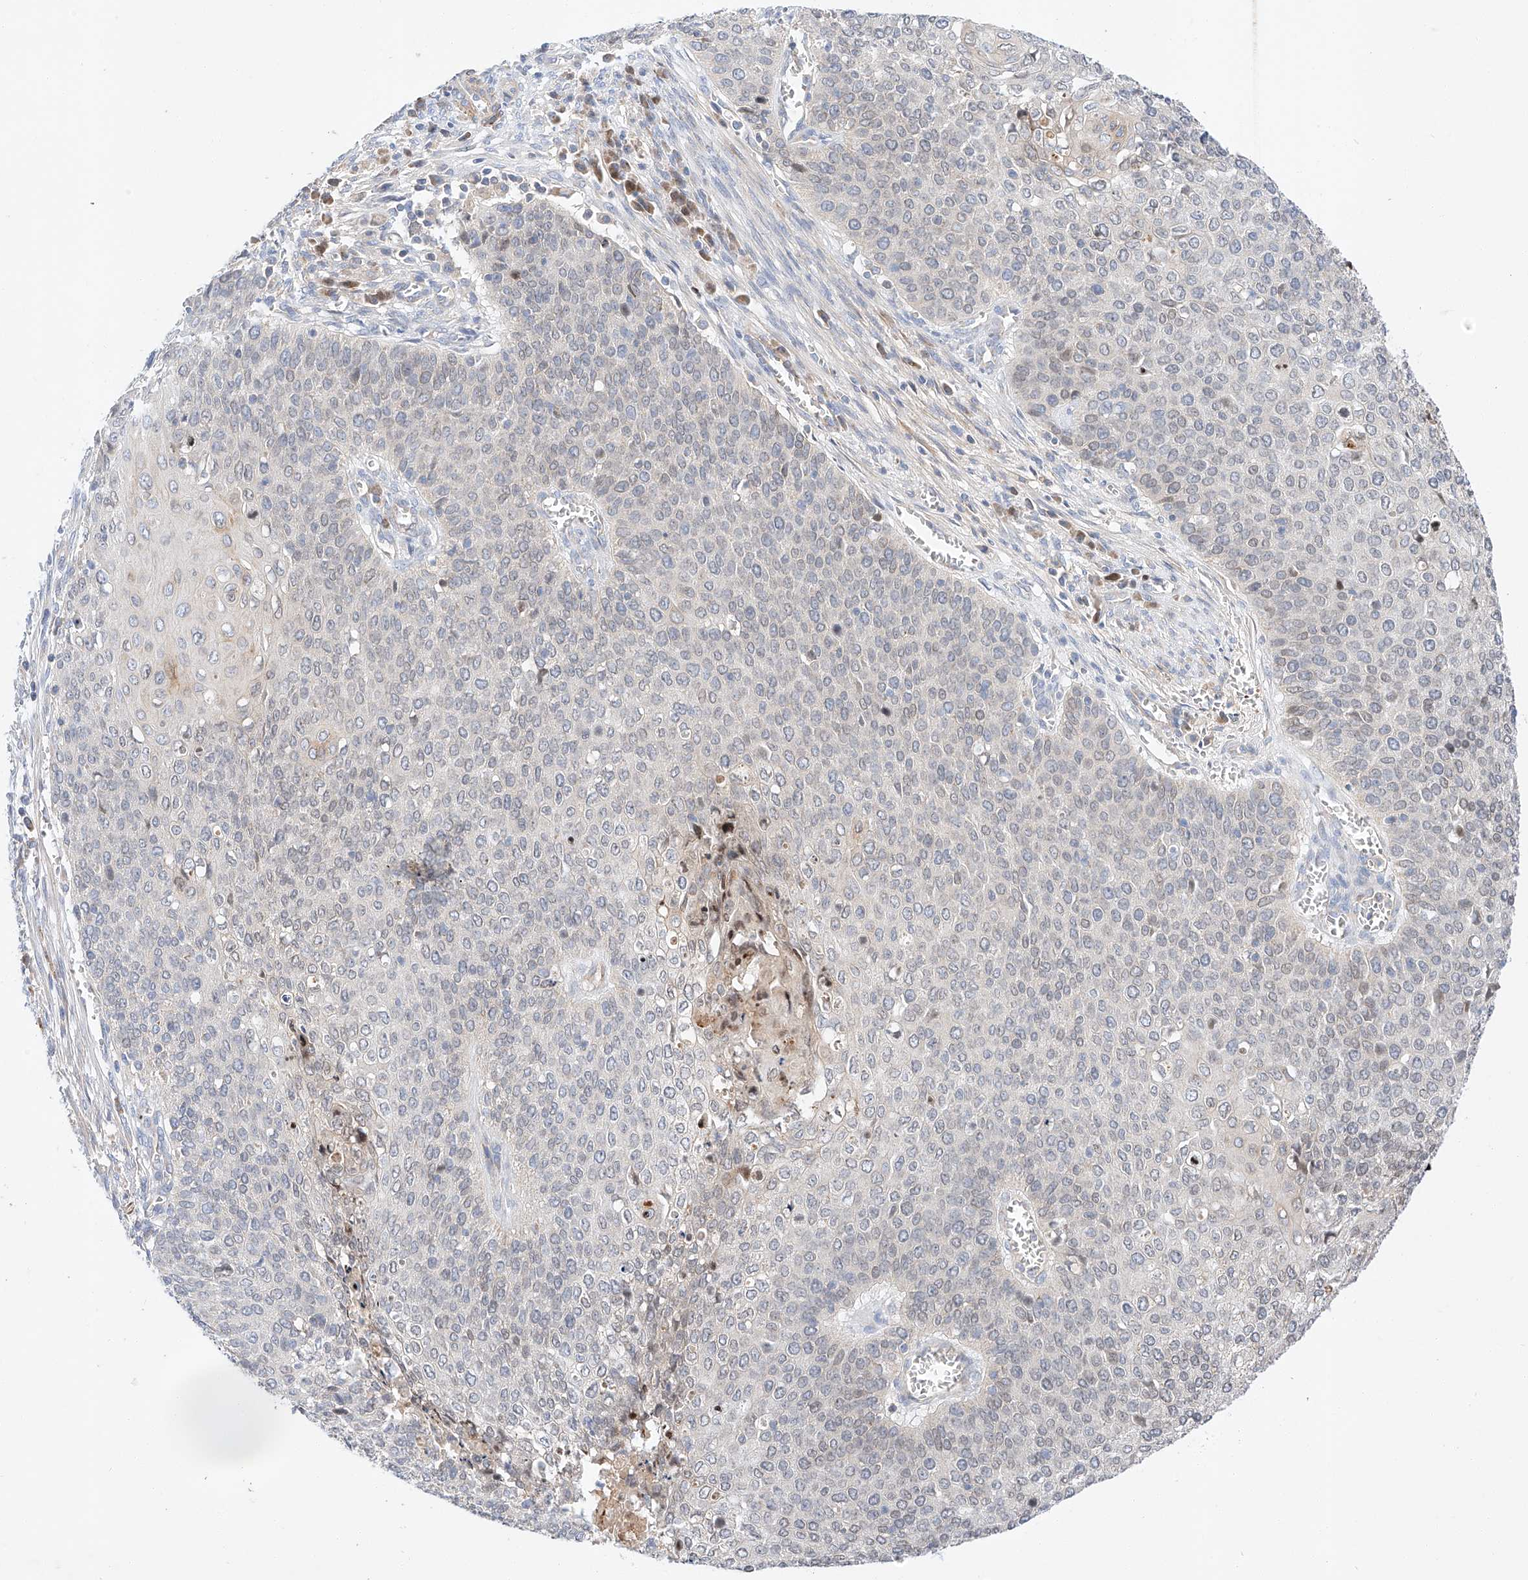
{"staining": {"intensity": "negative", "quantity": "none", "location": "none"}, "tissue": "cervical cancer", "cell_type": "Tumor cells", "image_type": "cancer", "snomed": [{"axis": "morphology", "description": "Squamous cell carcinoma, NOS"}, {"axis": "topography", "description": "Cervix"}], "caption": "Cervical cancer (squamous cell carcinoma) was stained to show a protein in brown. There is no significant expression in tumor cells.", "gene": "C6orf118", "patient": {"sex": "female", "age": 39}}